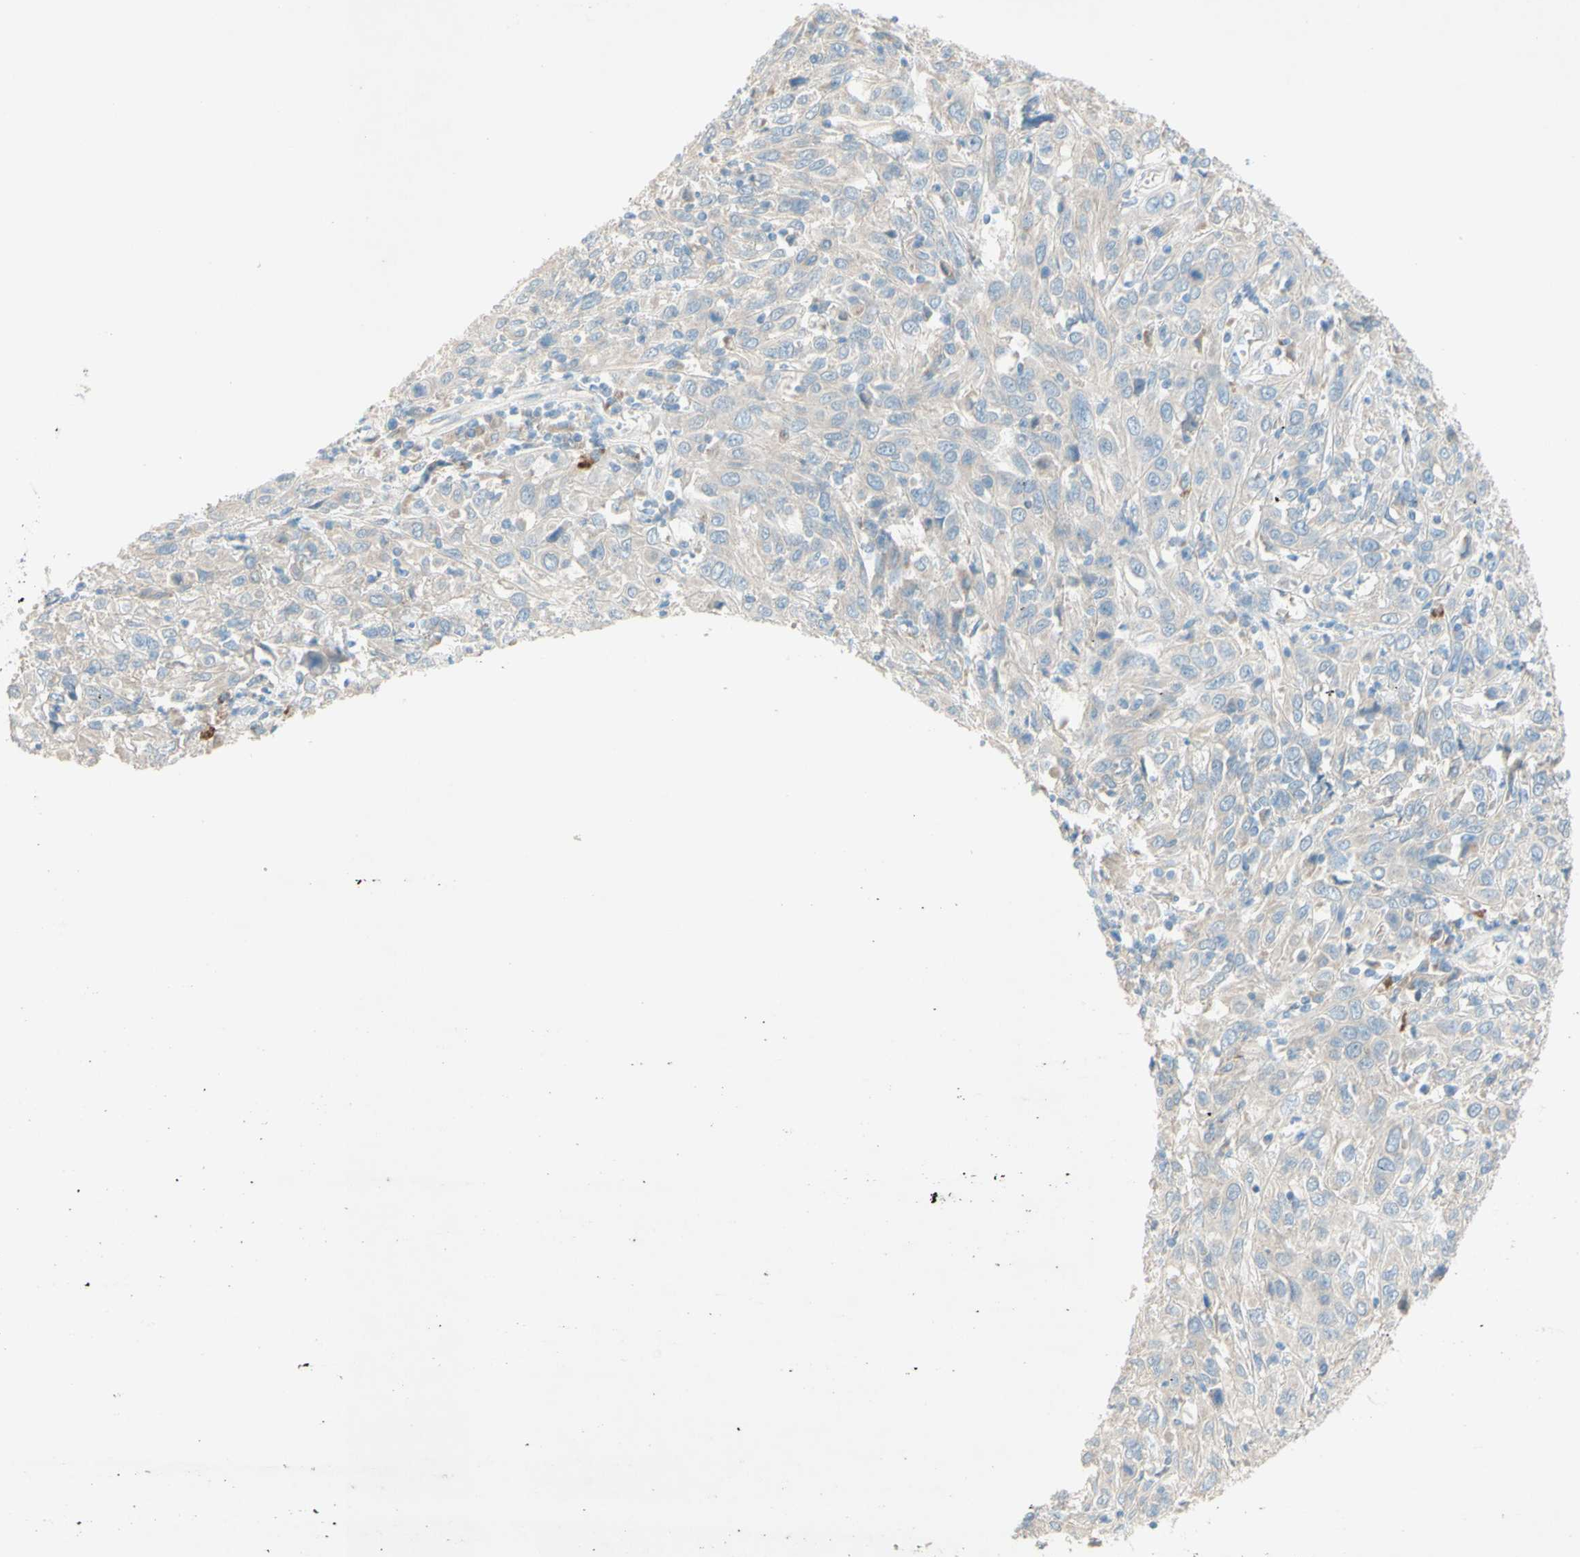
{"staining": {"intensity": "weak", "quantity": ">75%", "location": "cytoplasmic/membranous"}, "tissue": "cervical cancer", "cell_type": "Tumor cells", "image_type": "cancer", "snomed": [{"axis": "morphology", "description": "Squamous cell carcinoma, NOS"}, {"axis": "topography", "description": "Cervix"}], "caption": "Protein staining of cervical cancer (squamous cell carcinoma) tissue exhibits weak cytoplasmic/membranous staining in approximately >75% of tumor cells.", "gene": "IL2", "patient": {"sex": "female", "age": 46}}